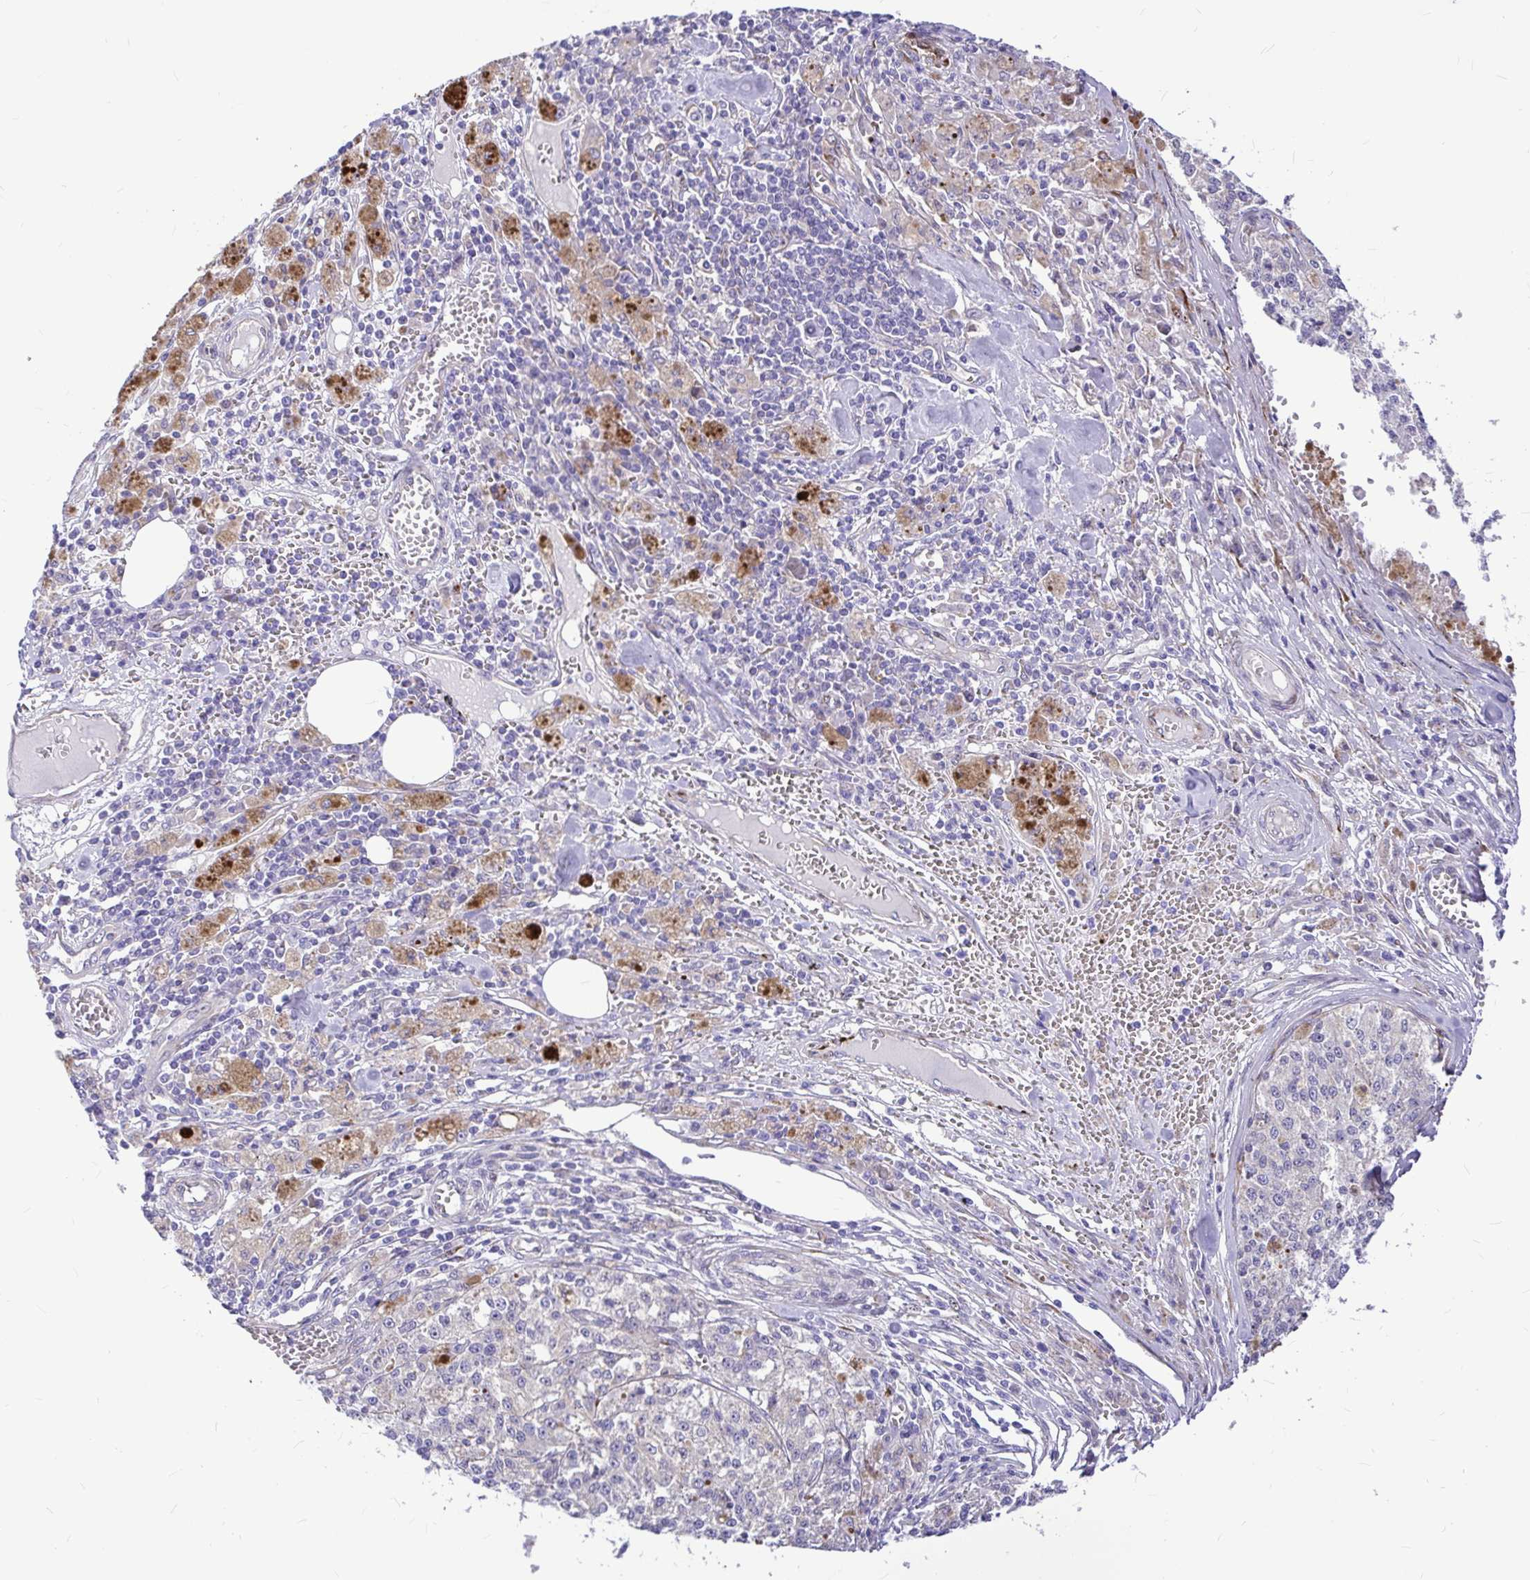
{"staining": {"intensity": "negative", "quantity": "none", "location": "none"}, "tissue": "melanoma", "cell_type": "Tumor cells", "image_type": "cancer", "snomed": [{"axis": "morphology", "description": "Malignant melanoma, Metastatic site"}, {"axis": "topography", "description": "Lymph node"}], "caption": "Tumor cells are negative for brown protein staining in melanoma.", "gene": "GABBR2", "patient": {"sex": "female", "age": 64}}